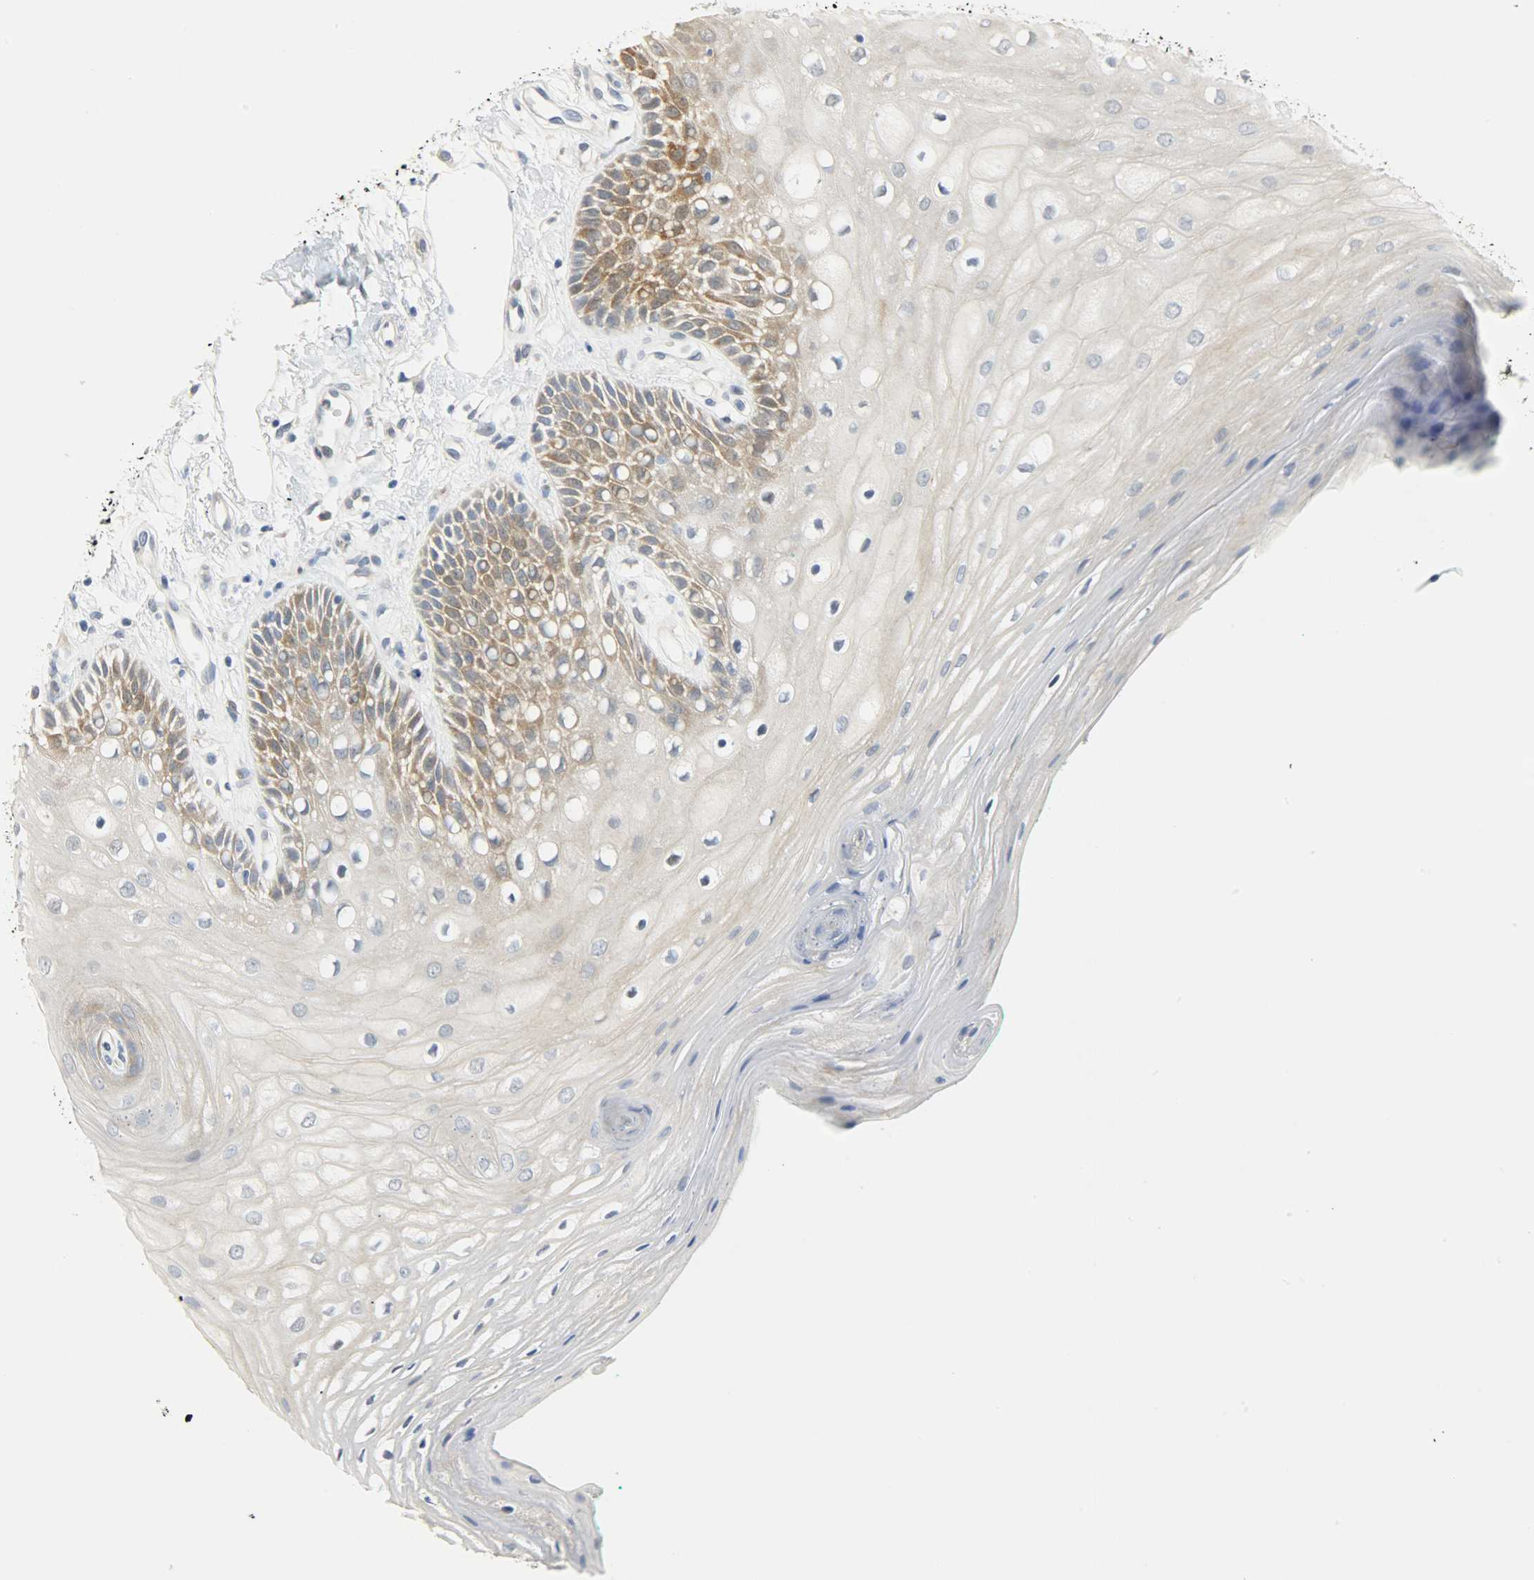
{"staining": {"intensity": "strong", "quantity": "25%-75%", "location": "cytoplasmic/membranous"}, "tissue": "oral mucosa", "cell_type": "Squamous epithelial cells", "image_type": "normal", "snomed": [{"axis": "morphology", "description": "Normal tissue, NOS"}, {"axis": "morphology", "description": "Squamous cell carcinoma, NOS"}, {"axis": "topography", "description": "Skeletal muscle"}, {"axis": "topography", "description": "Oral tissue"}, {"axis": "topography", "description": "Head-Neck"}], "caption": "Human oral mucosa stained with a brown dye displays strong cytoplasmic/membranous positive expression in approximately 25%-75% of squamous epithelial cells.", "gene": "EIF4EBP1", "patient": {"sex": "female", "age": 84}}